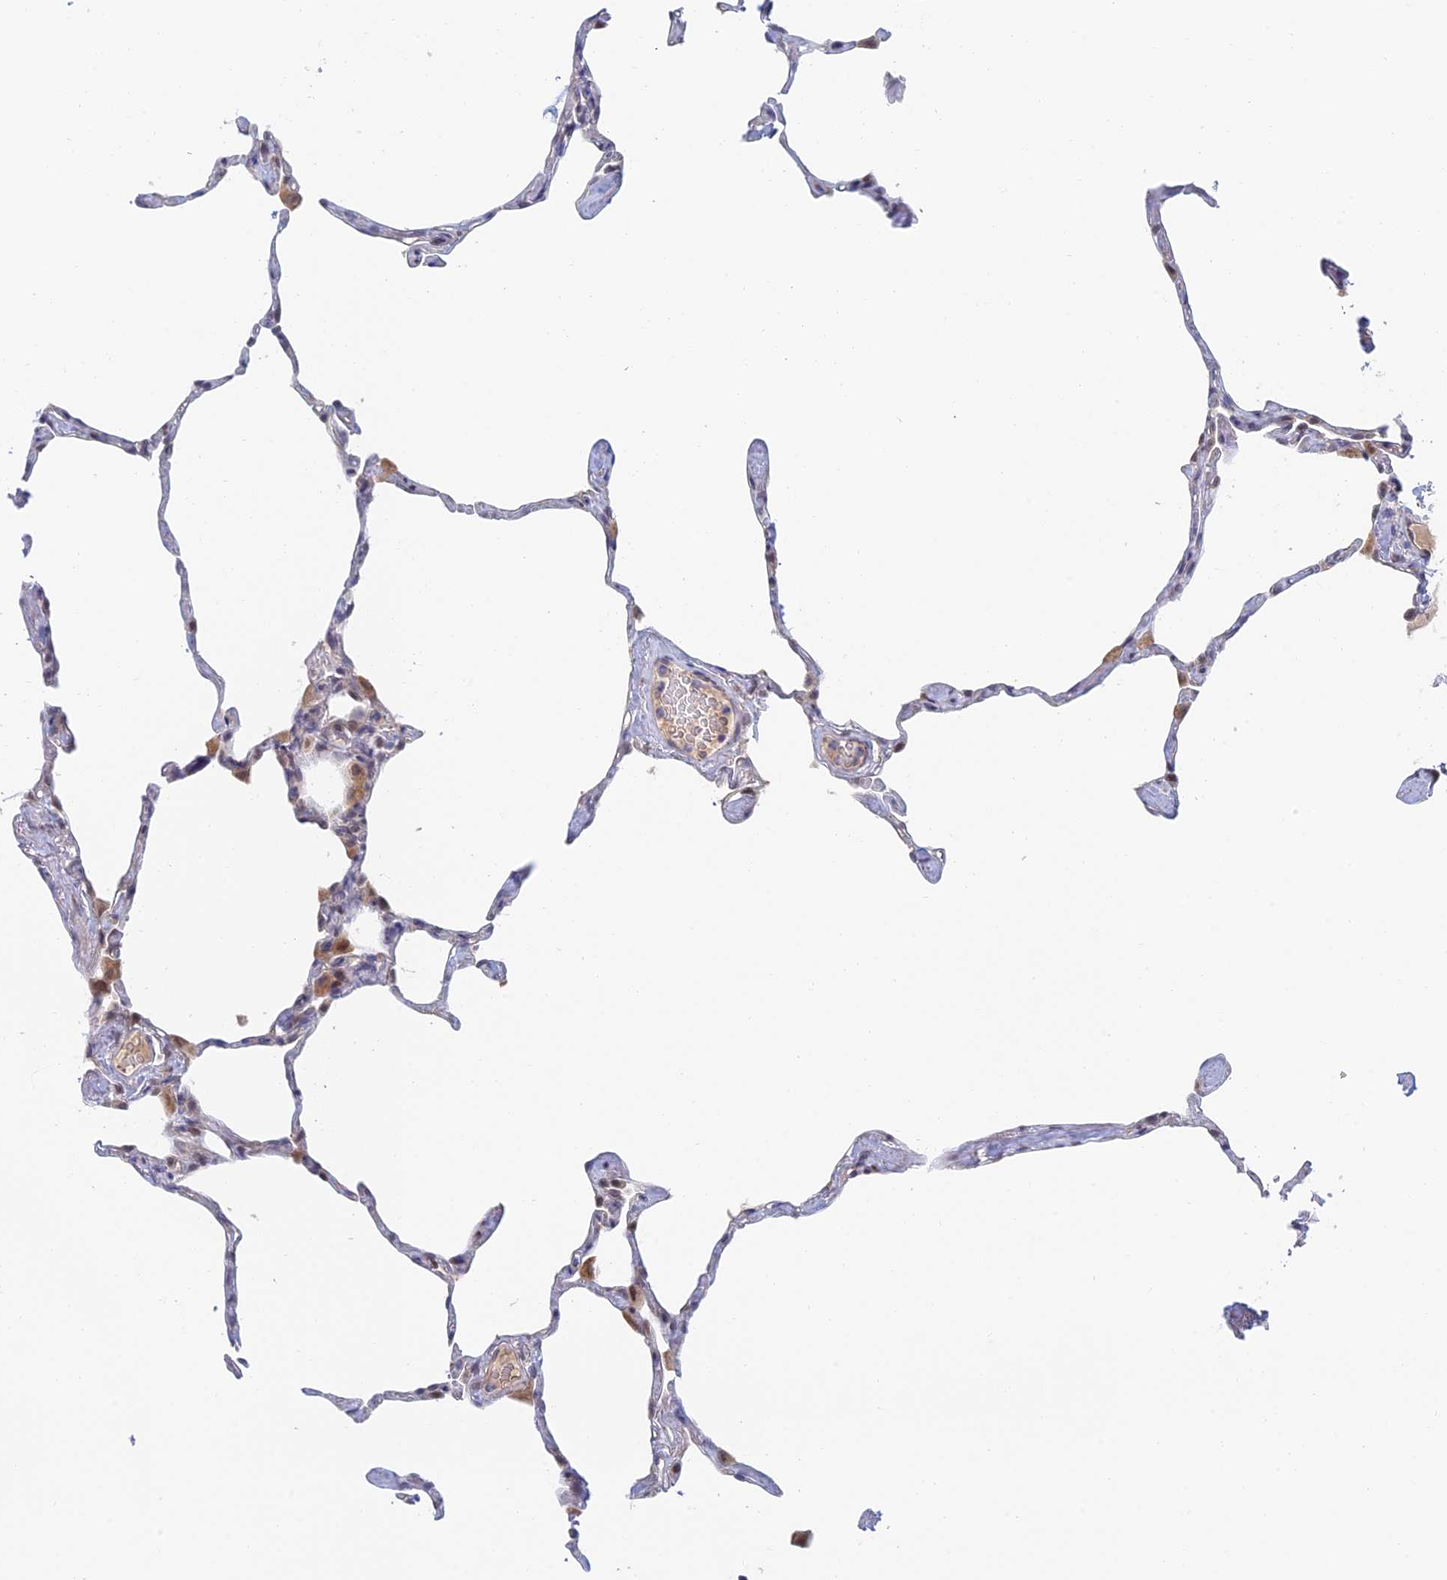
{"staining": {"intensity": "moderate", "quantity": "<25%", "location": "cytoplasmic/membranous"}, "tissue": "lung", "cell_type": "Alveolar cells", "image_type": "normal", "snomed": [{"axis": "morphology", "description": "Normal tissue, NOS"}, {"axis": "topography", "description": "Lung"}], "caption": "A brown stain highlights moderate cytoplasmic/membranous expression of a protein in alveolar cells of benign lung.", "gene": "ZUP1", "patient": {"sex": "male", "age": 65}}